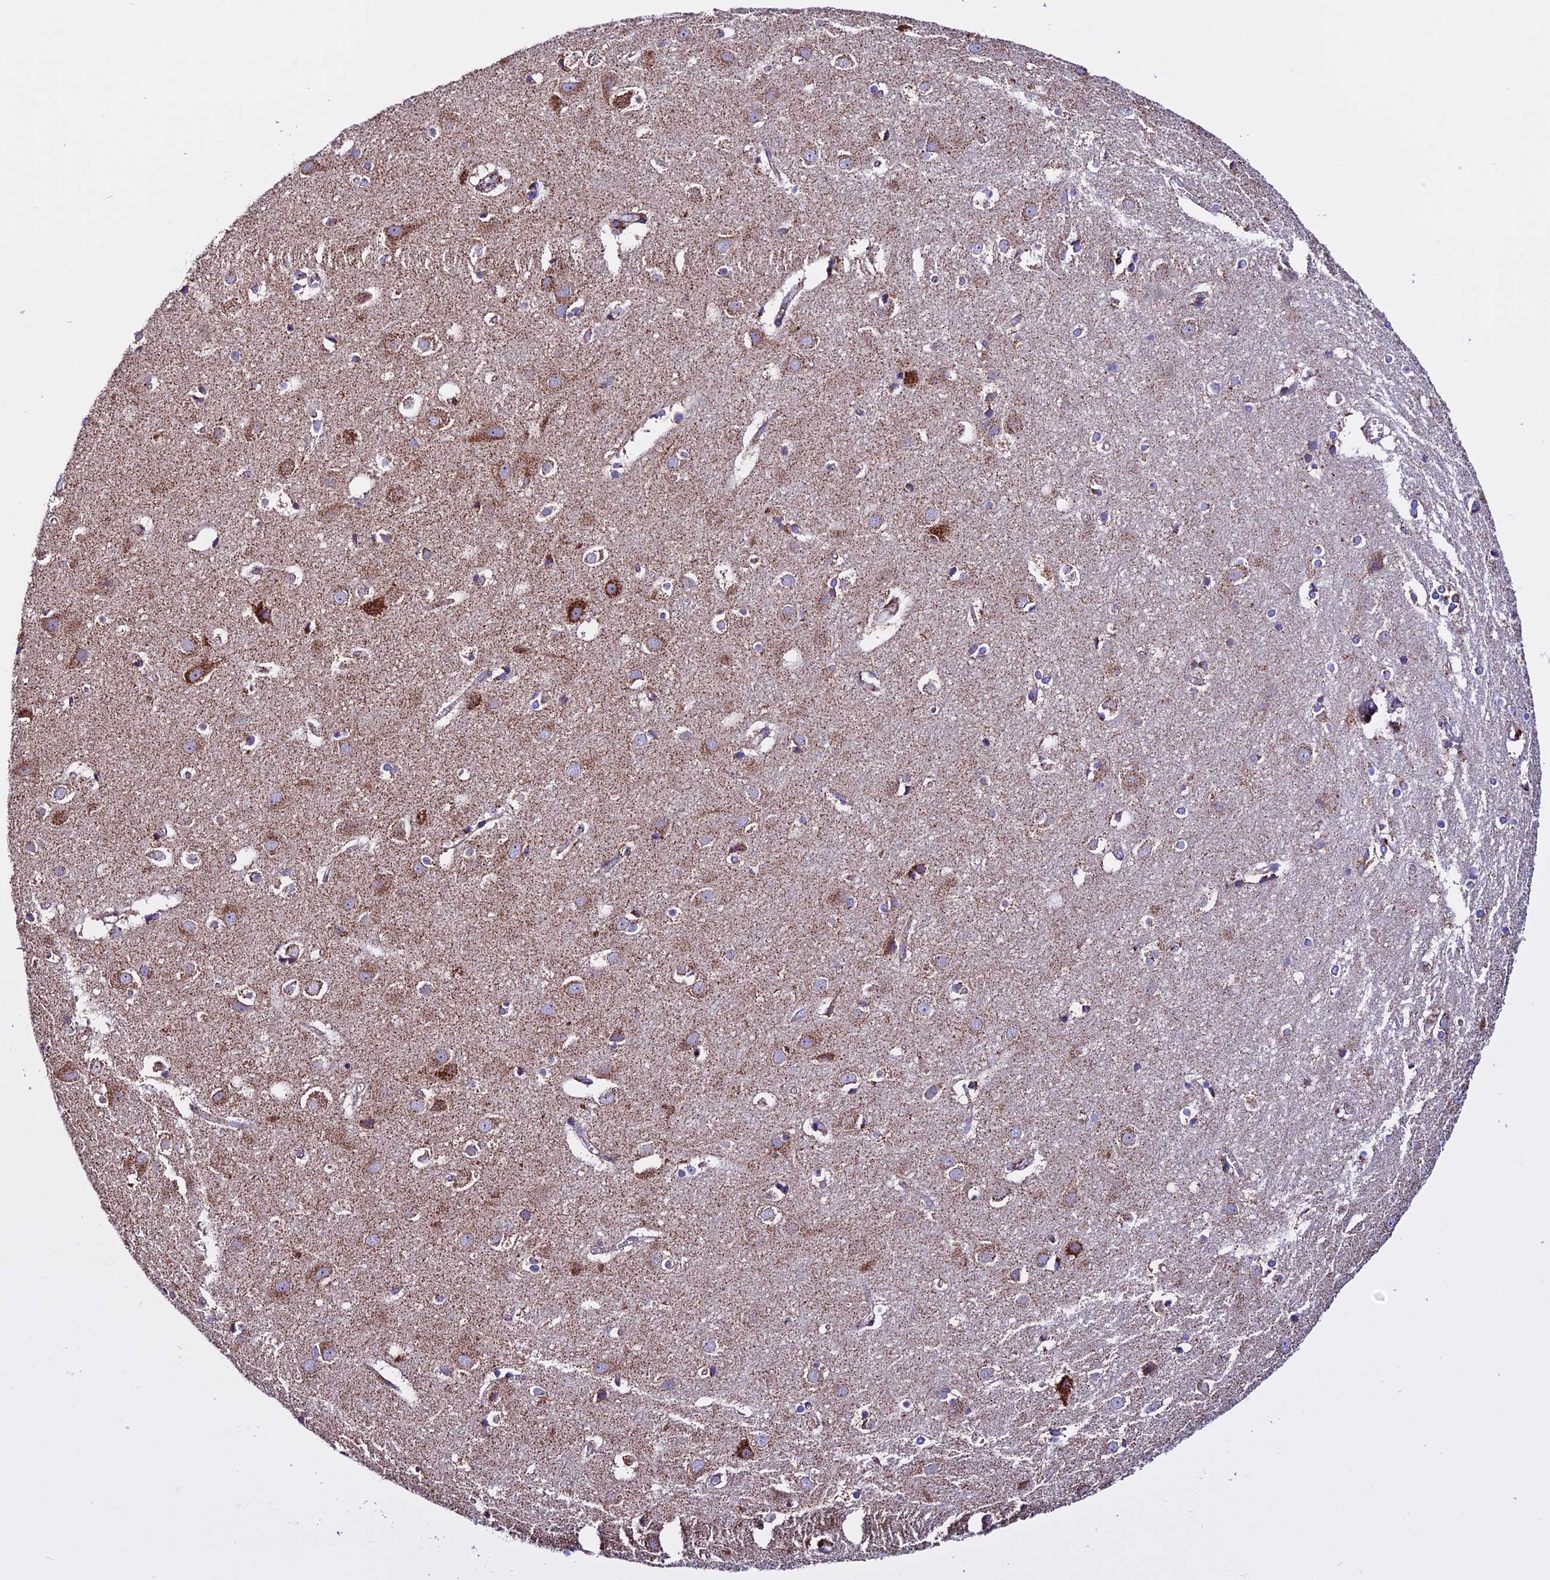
{"staining": {"intensity": "weak", "quantity": "<25%", "location": "cytoplasmic/membranous"}, "tissue": "cerebral cortex", "cell_type": "Endothelial cells", "image_type": "normal", "snomed": [{"axis": "morphology", "description": "Normal tissue, NOS"}, {"axis": "topography", "description": "Cerebral cortex"}], "caption": "Immunohistochemistry micrograph of unremarkable cerebral cortex: human cerebral cortex stained with DAB (3,3'-diaminobenzidine) shows no significant protein staining in endothelial cells. (DAB immunohistochemistry (IHC) with hematoxylin counter stain).", "gene": "CX3CL1", "patient": {"sex": "male", "age": 54}}